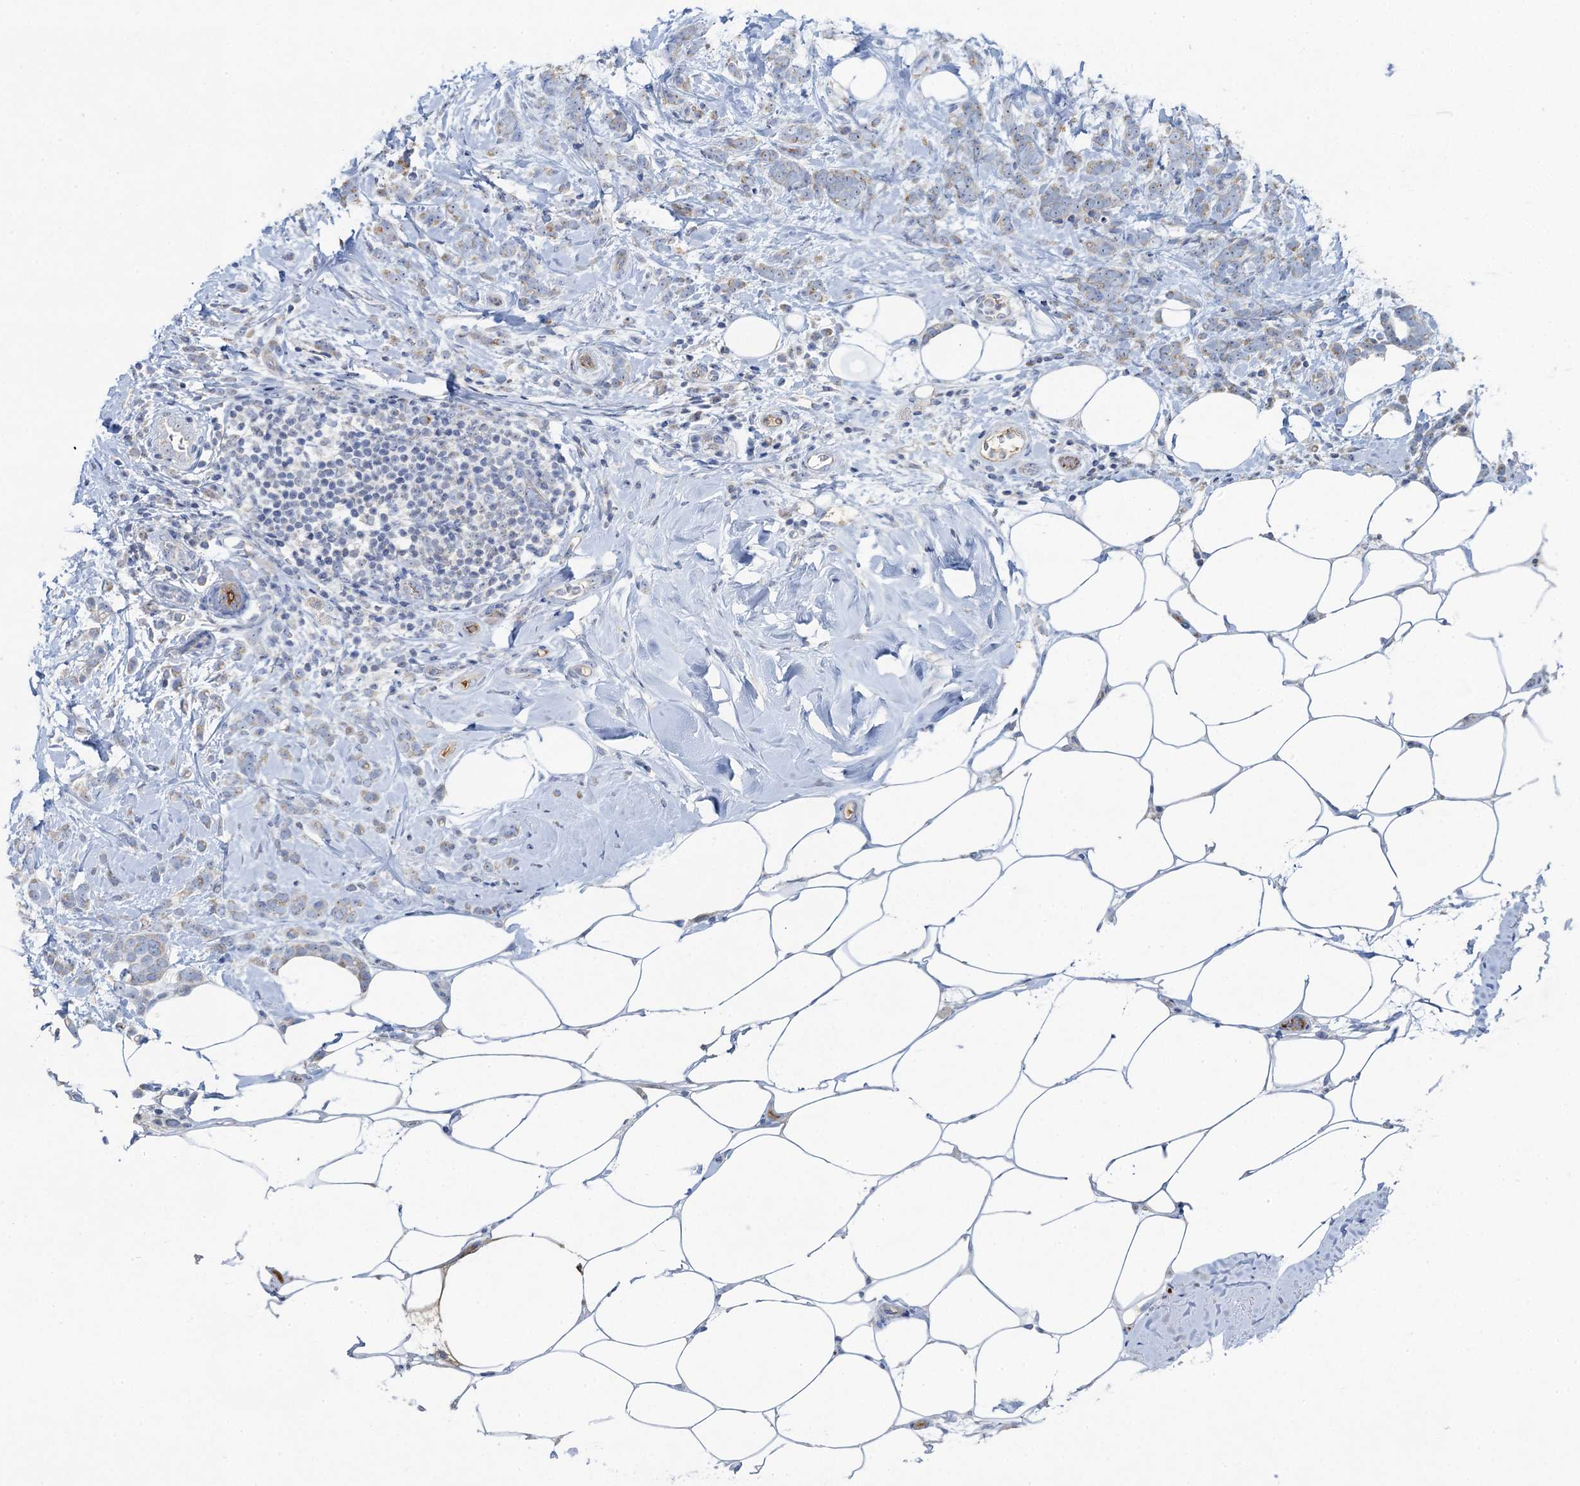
{"staining": {"intensity": "weak", "quantity": "<25%", "location": "cytoplasmic/membranous"}, "tissue": "breast cancer", "cell_type": "Tumor cells", "image_type": "cancer", "snomed": [{"axis": "morphology", "description": "Lobular carcinoma"}, {"axis": "topography", "description": "Breast"}], "caption": "Immunohistochemistry of human breast lobular carcinoma reveals no positivity in tumor cells.", "gene": "PLLP", "patient": {"sex": "female", "age": 58}}